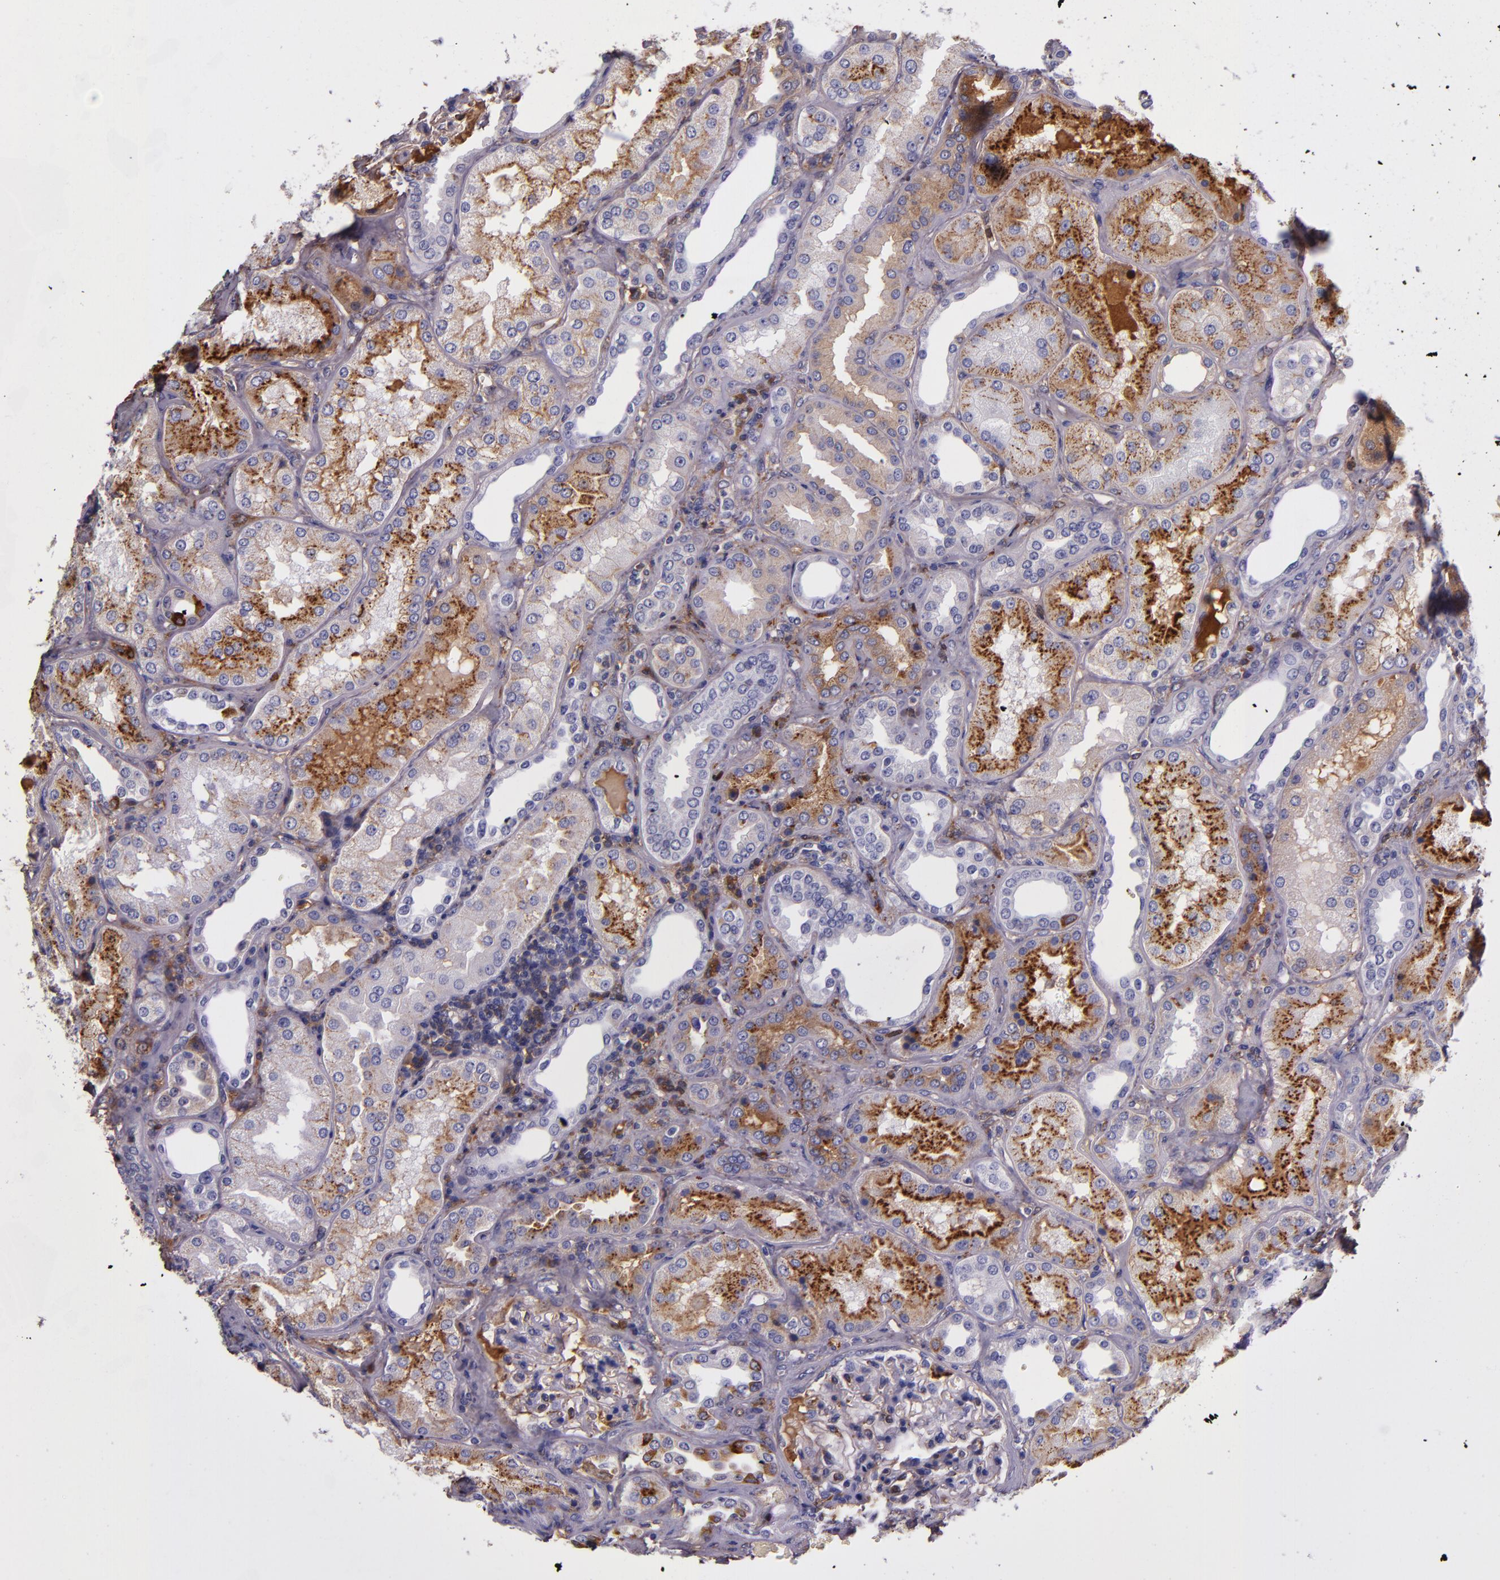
{"staining": {"intensity": "negative", "quantity": "none", "location": "none"}, "tissue": "kidney", "cell_type": "Cells in glomeruli", "image_type": "normal", "snomed": [{"axis": "morphology", "description": "Normal tissue, NOS"}, {"axis": "topography", "description": "Kidney"}], "caption": "Immunohistochemistry (IHC) of unremarkable kidney reveals no staining in cells in glomeruli. (DAB (3,3'-diaminobenzidine) IHC with hematoxylin counter stain).", "gene": "CLEC3B", "patient": {"sex": "female", "age": 56}}